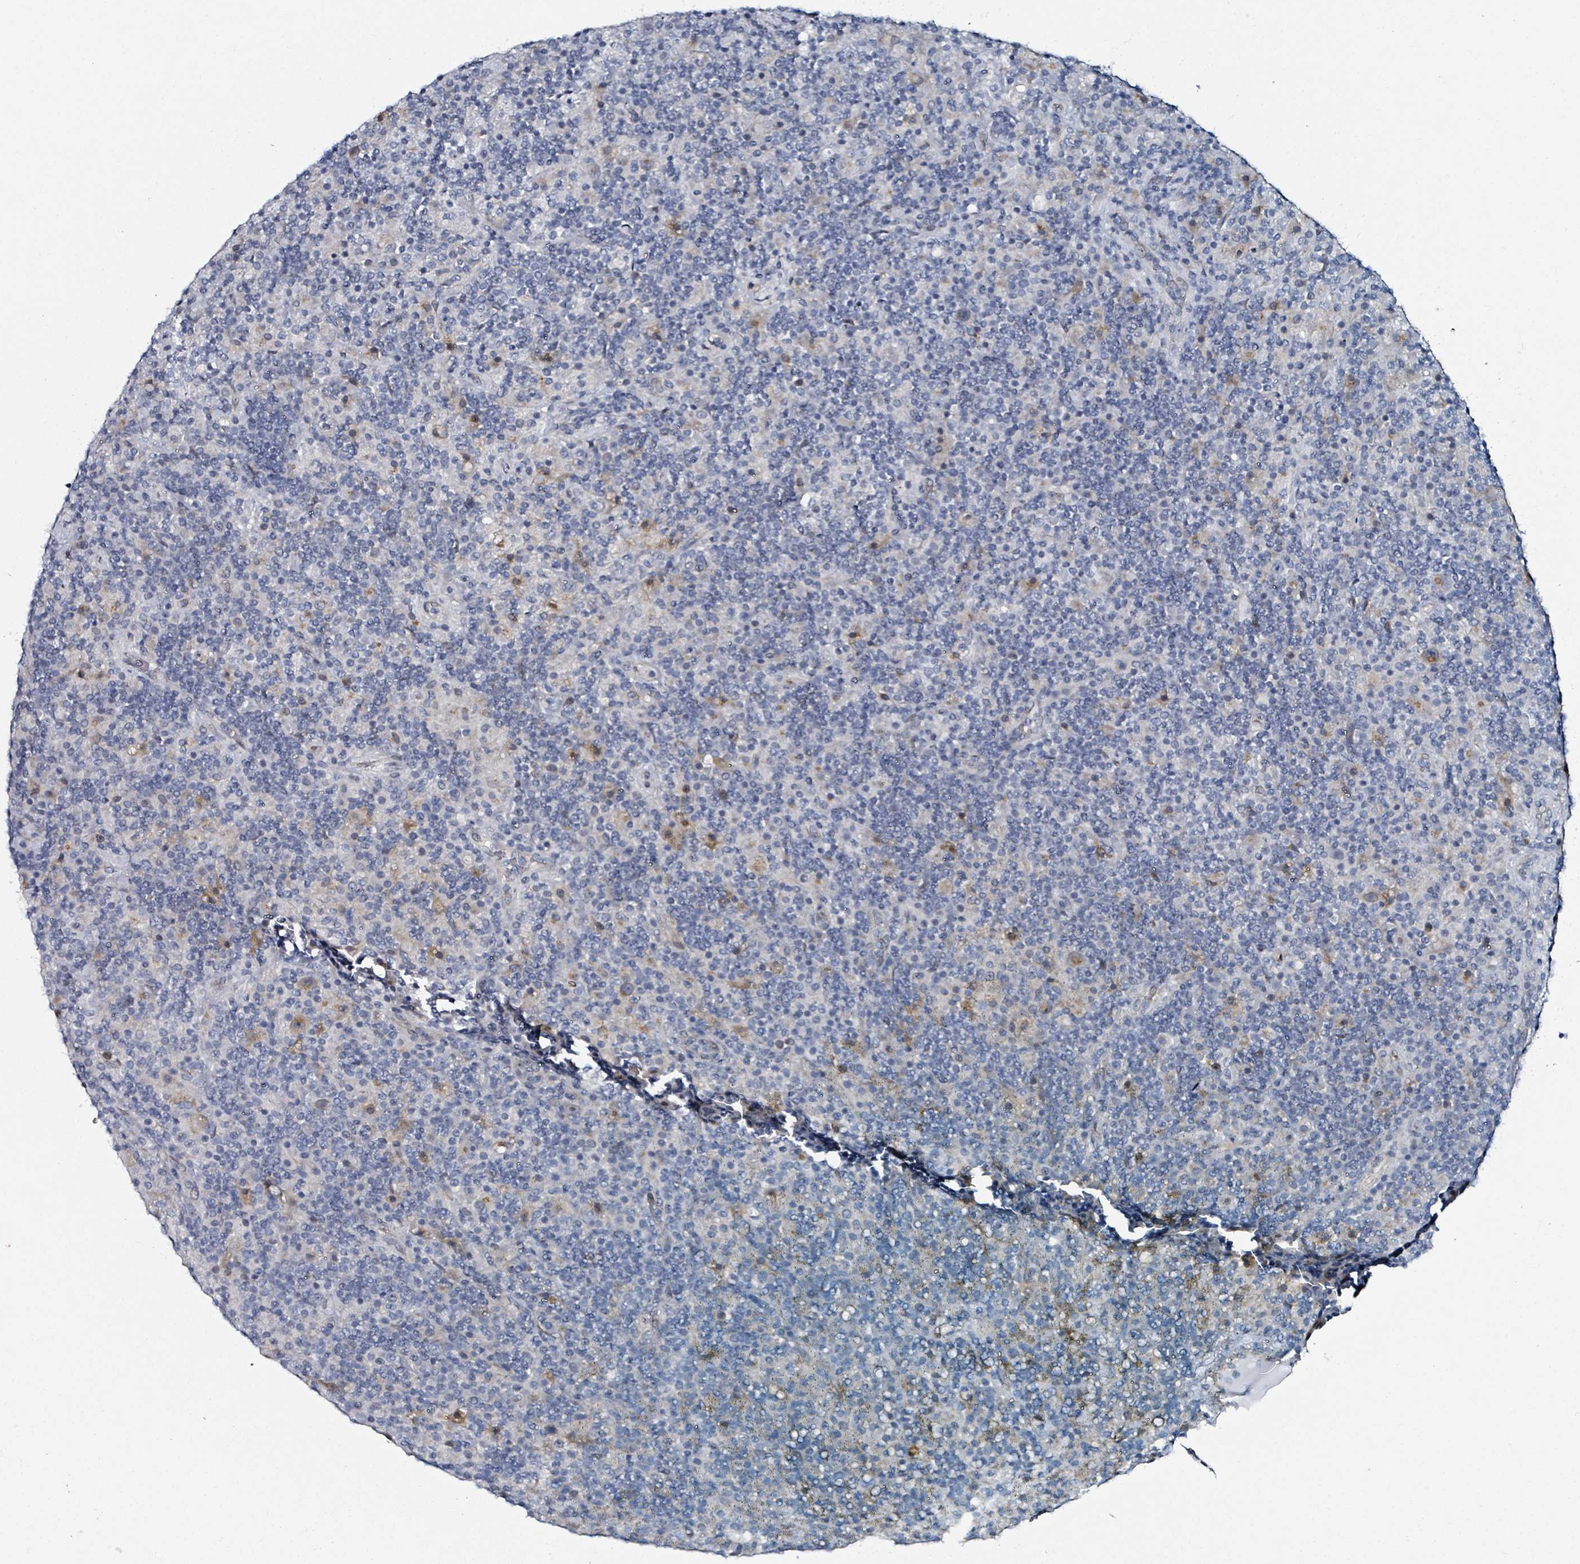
{"staining": {"intensity": "moderate", "quantity": "25%-75%", "location": "cytoplasmic/membranous"}, "tissue": "lymphoma", "cell_type": "Tumor cells", "image_type": "cancer", "snomed": [{"axis": "morphology", "description": "Hodgkin's disease, NOS"}, {"axis": "topography", "description": "Lymph node"}], "caption": "Hodgkin's disease was stained to show a protein in brown. There is medium levels of moderate cytoplasmic/membranous staining in about 25%-75% of tumor cells.", "gene": "B3GAT3", "patient": {"sex": "male", "age": 70}}